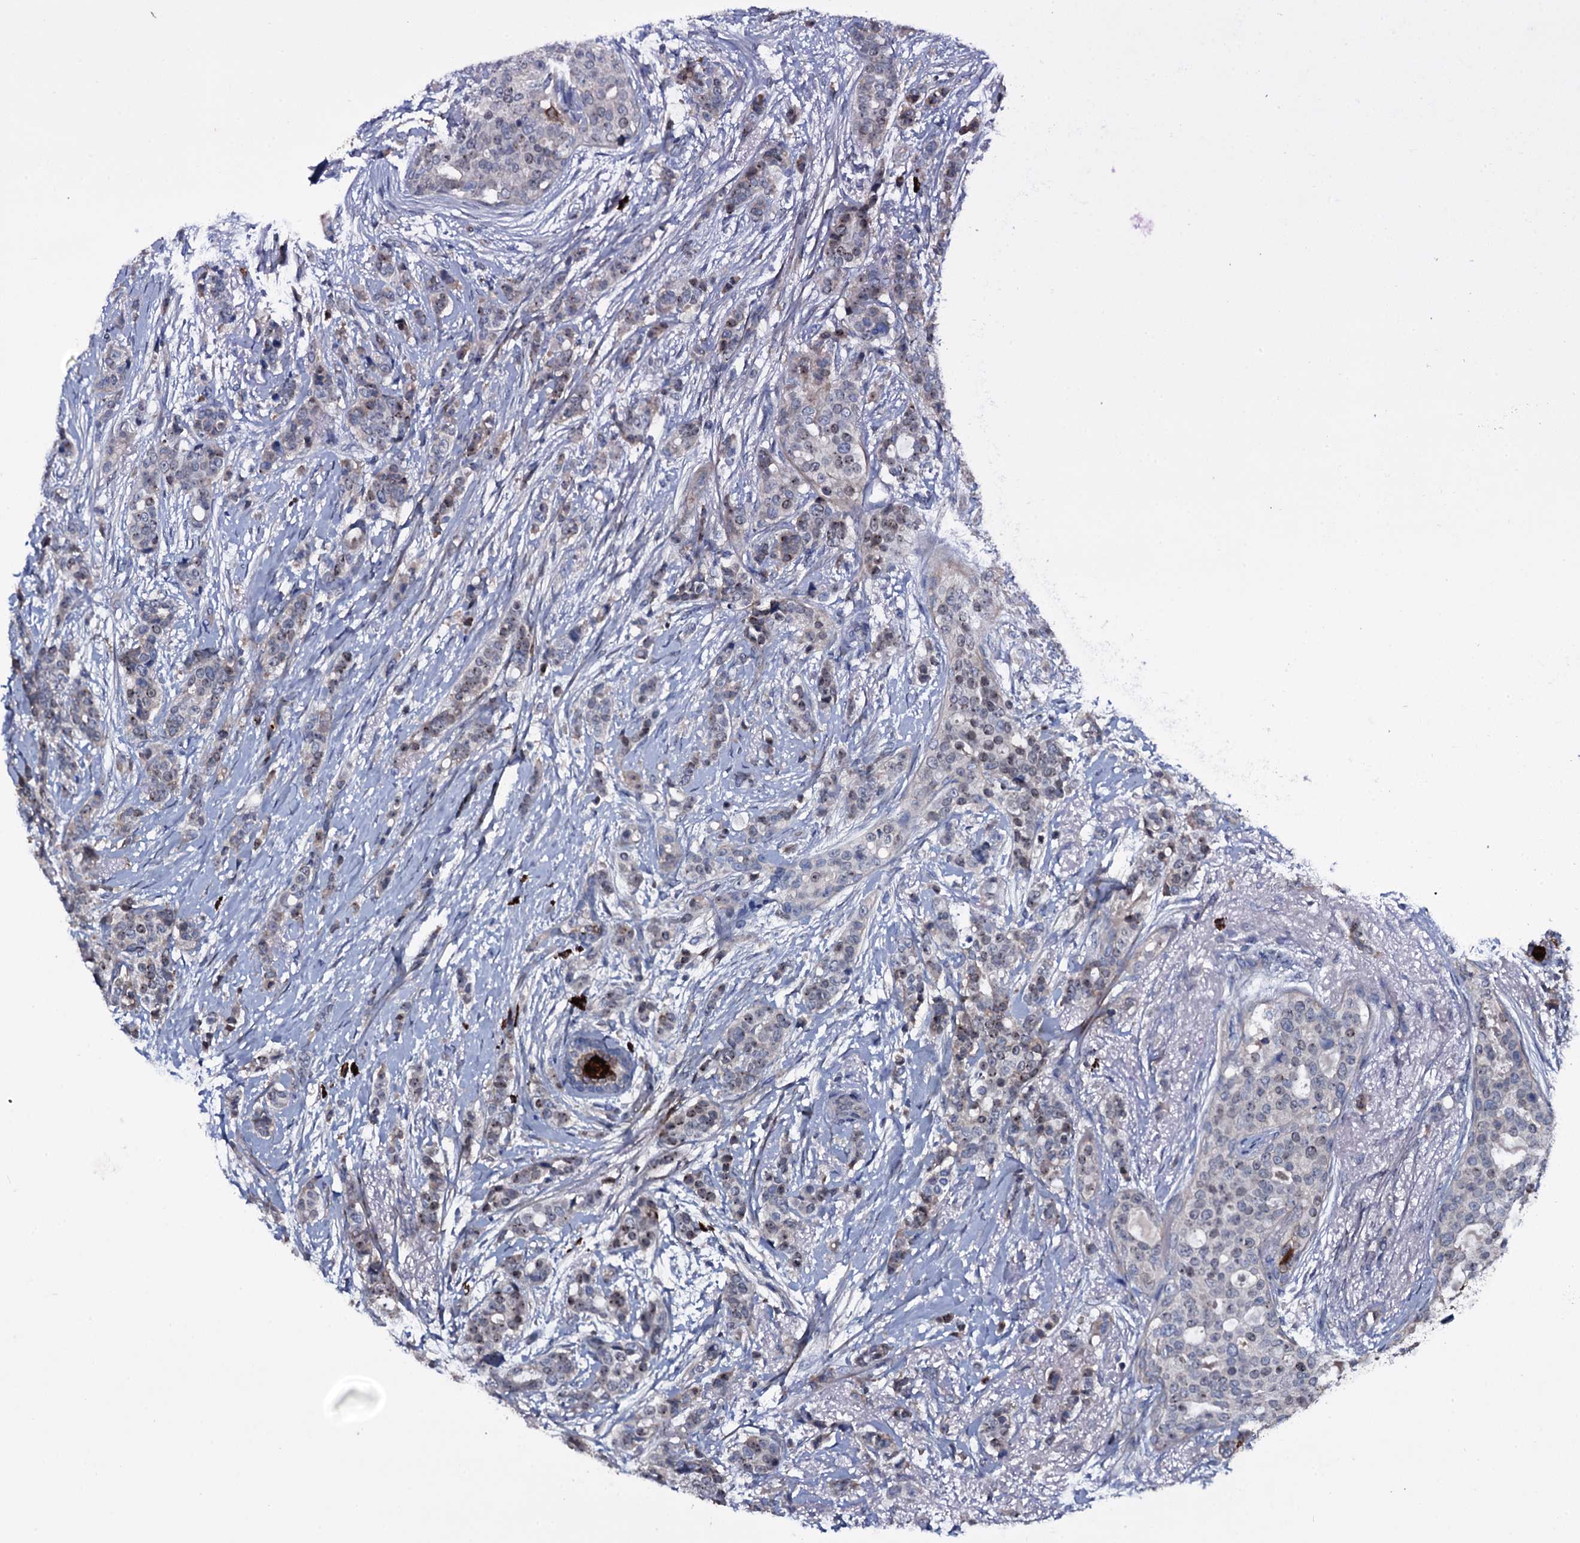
{"staining": {"intensity": "weak", "quantity": "25%-75%", "location": "nuclear"}, "tissue": "breast cancer", "cell_type": "Tumor cells", "image_type": "cancer", "snomed": [{"axis": "morphology", "description": "Lobular carcinoma"}, {"axis": "topography", "description": "Breast"}], "caption": "Immunohistochemical staining of human breast cancer (lobular carcinoma) shows low levels of weak nuclear protein expression in about 25%-75% of tumor cells.", "gene": "LYG2", "patient": {"sex": "female", "age": 51}}